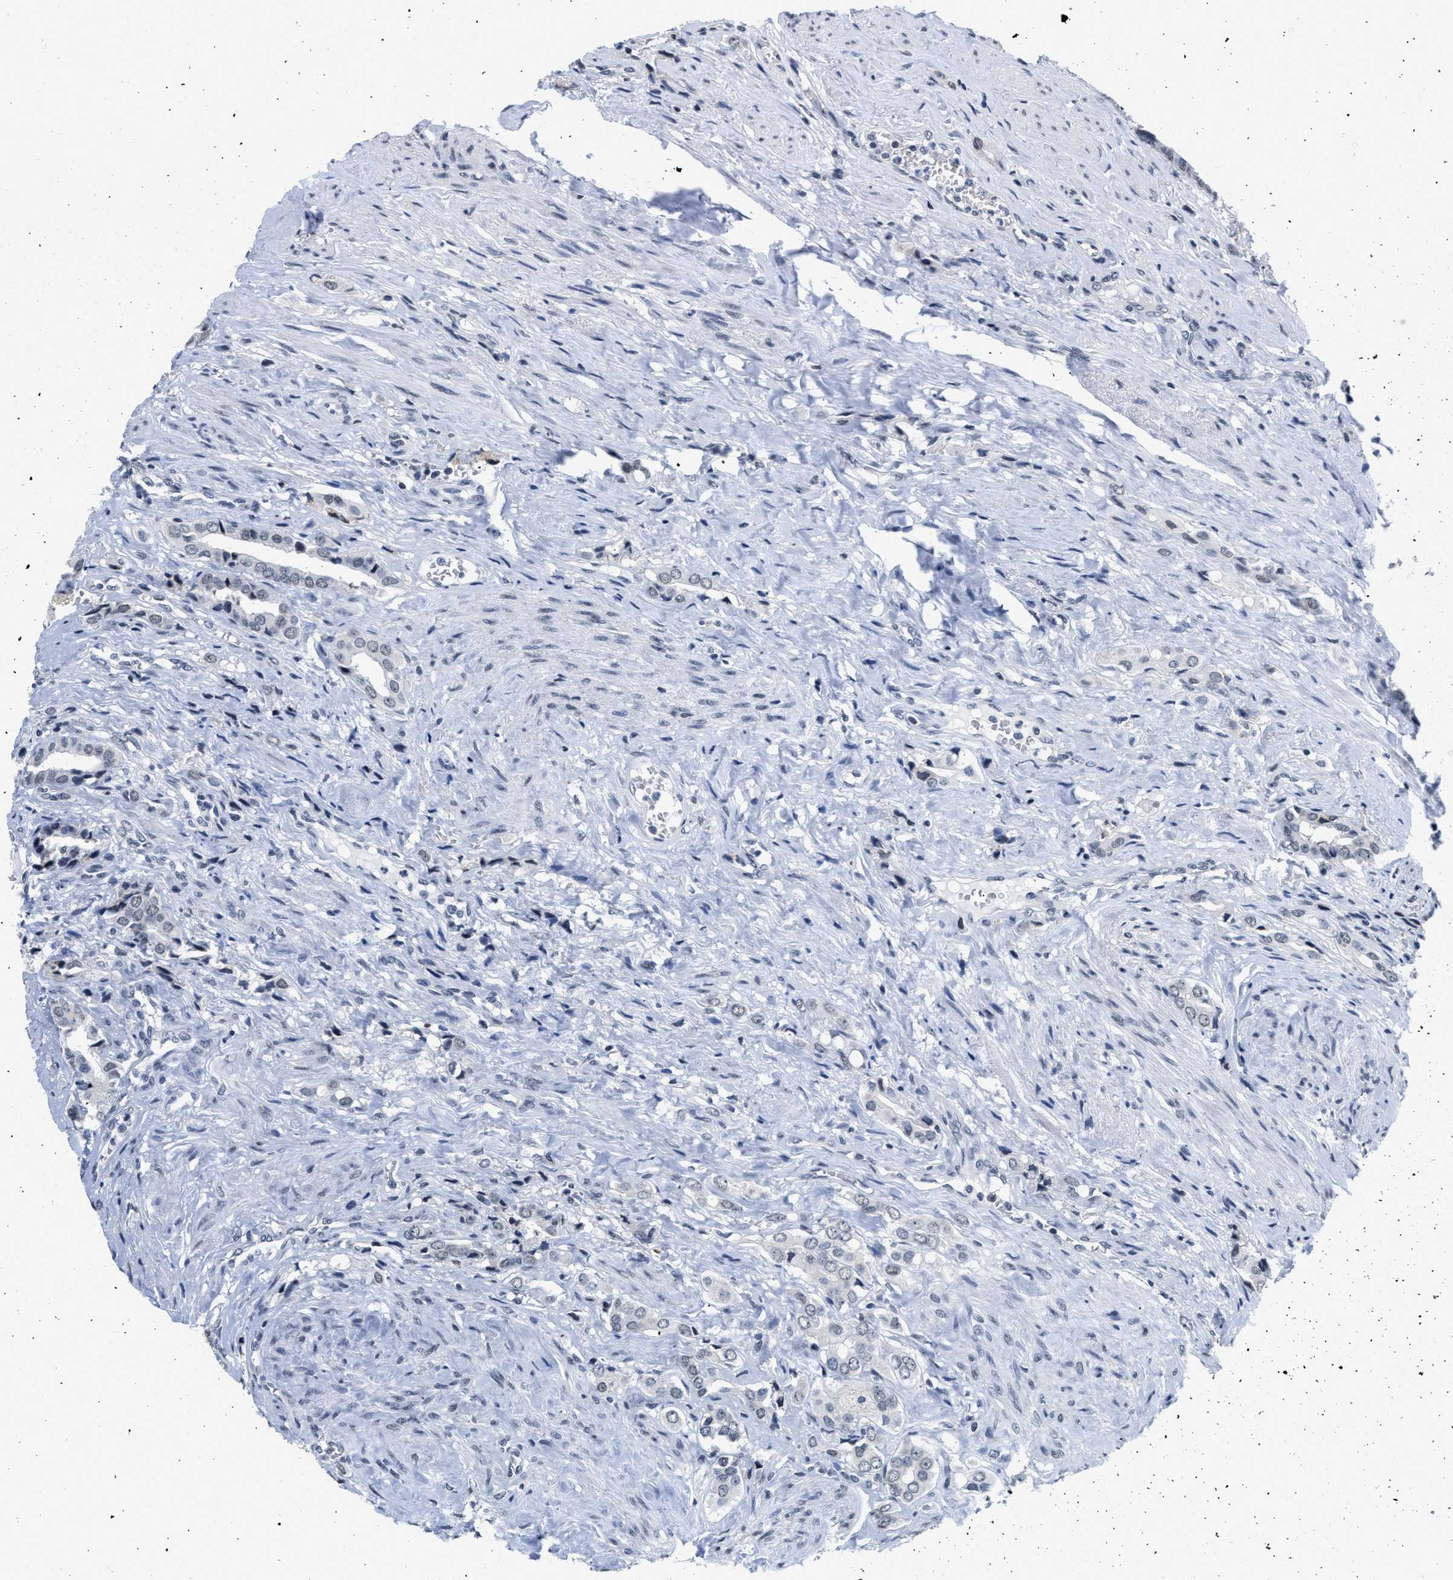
{"staining": {"intensity": "negative", "quantity": "none", "location": "none"}, "tissue": "prostate cancer", "cell_type": "Tumor cells", "image_type": "cancer", "snomed": [{"axis": "morphology", "description": "Adenocarcinoma, High grade"}, {"axis": "topography", "description": "Prostate"}], "caption": "High power microscopy histopathology image of an immunohistochemistry (IHC) photomicrograph of prostate high-grade adenocarcinoma, revealing no significant expression in tumor cells.", "gene": "RAF1", "patient": {"sex": "male", "age": 52}}